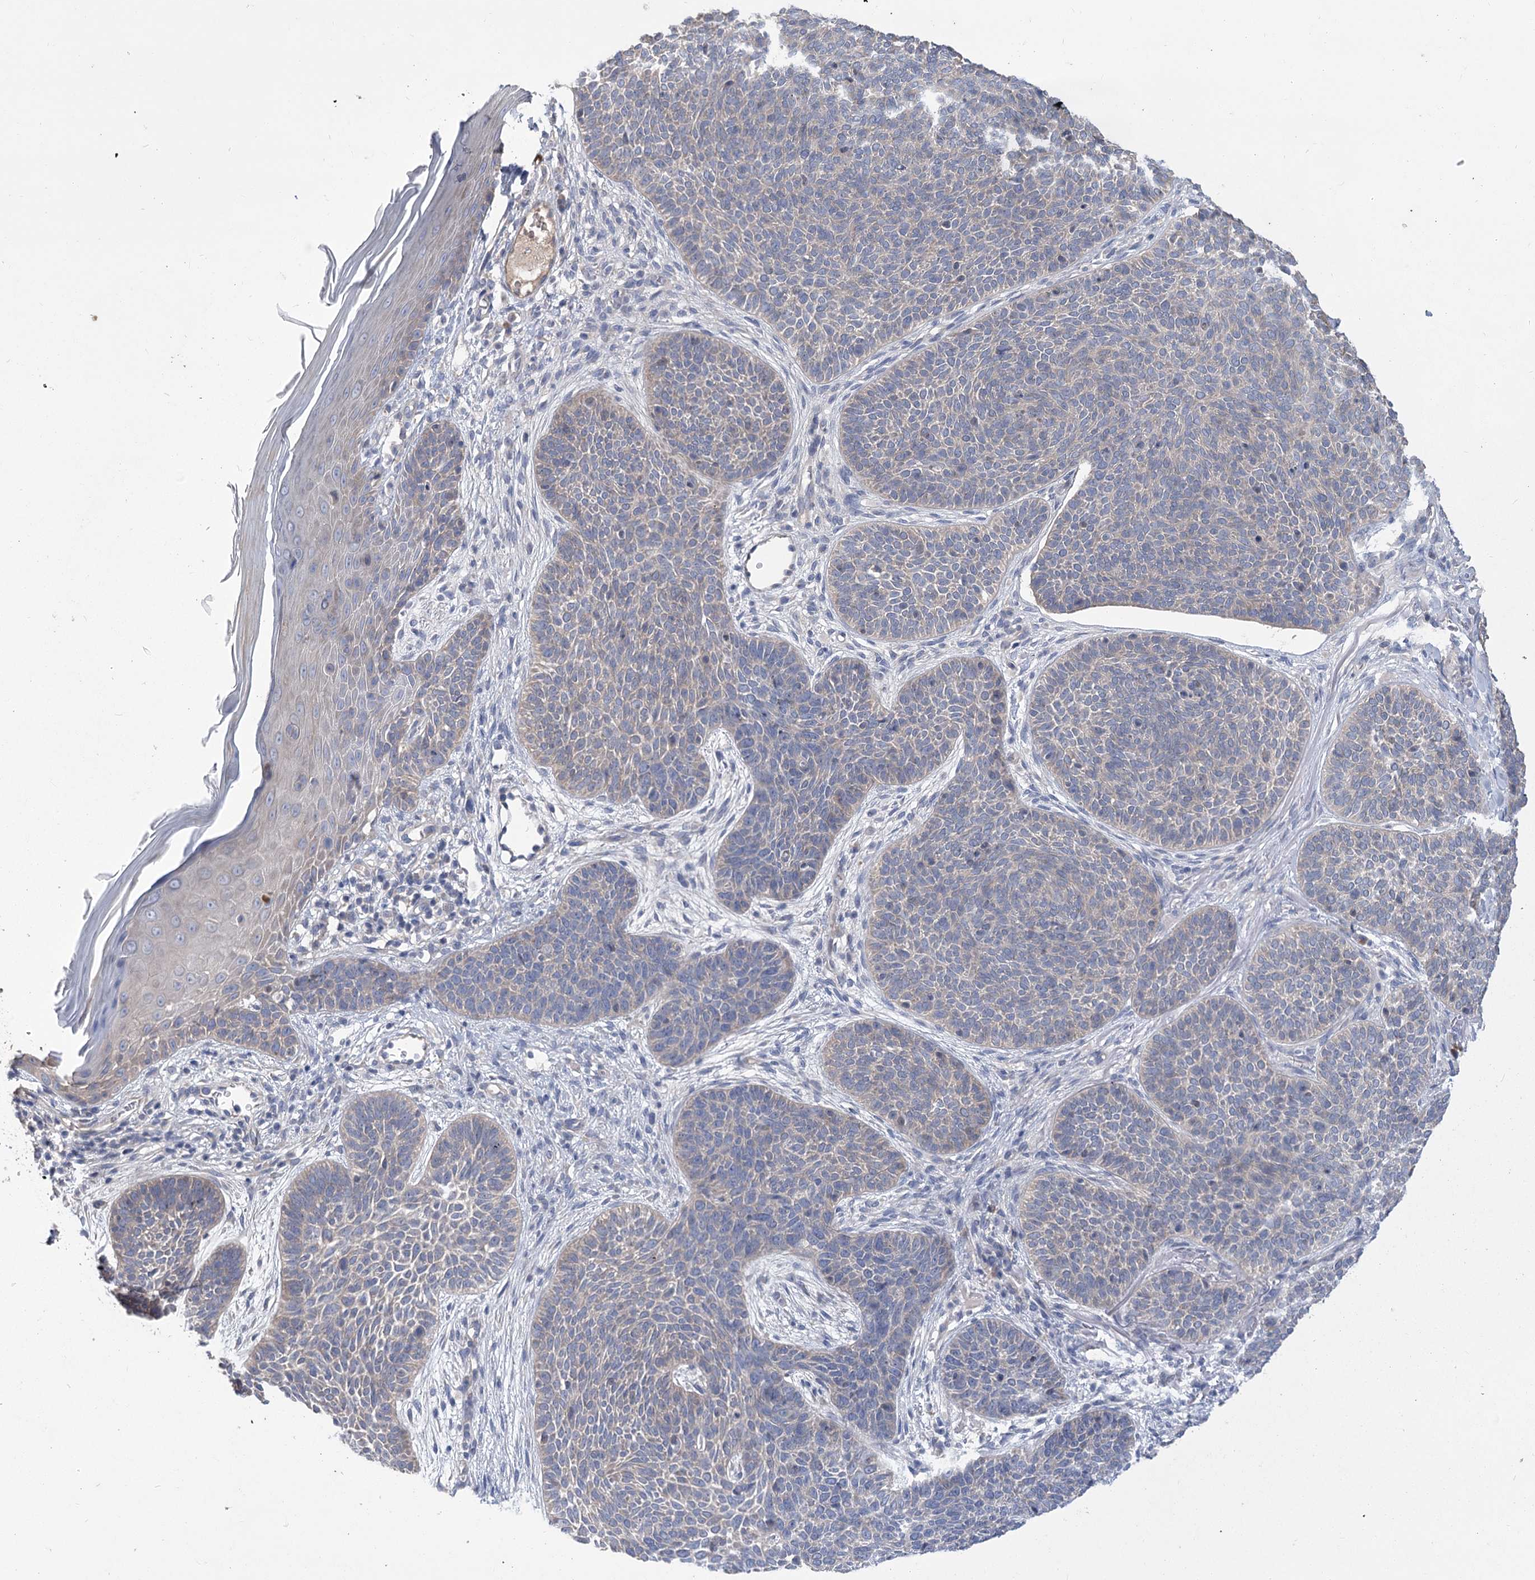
{"staining": {"intensity": "negative", "quantity": "none", "location": "none"}, "tissue": "skin cancer", "cell_type": "Tumor cells", "image_type": "cancer", "snomed": [{"axis": "morphology", "description": "Basal cell carcinoma"}, {"axis": "topography", "description": "Skin"}], "caption": "The histopathology image reveals no staining of tumor cells in basal cell carcinoma (skin).", "gene": "PBLD", "patient": {"sex": "male", "age": 85}}